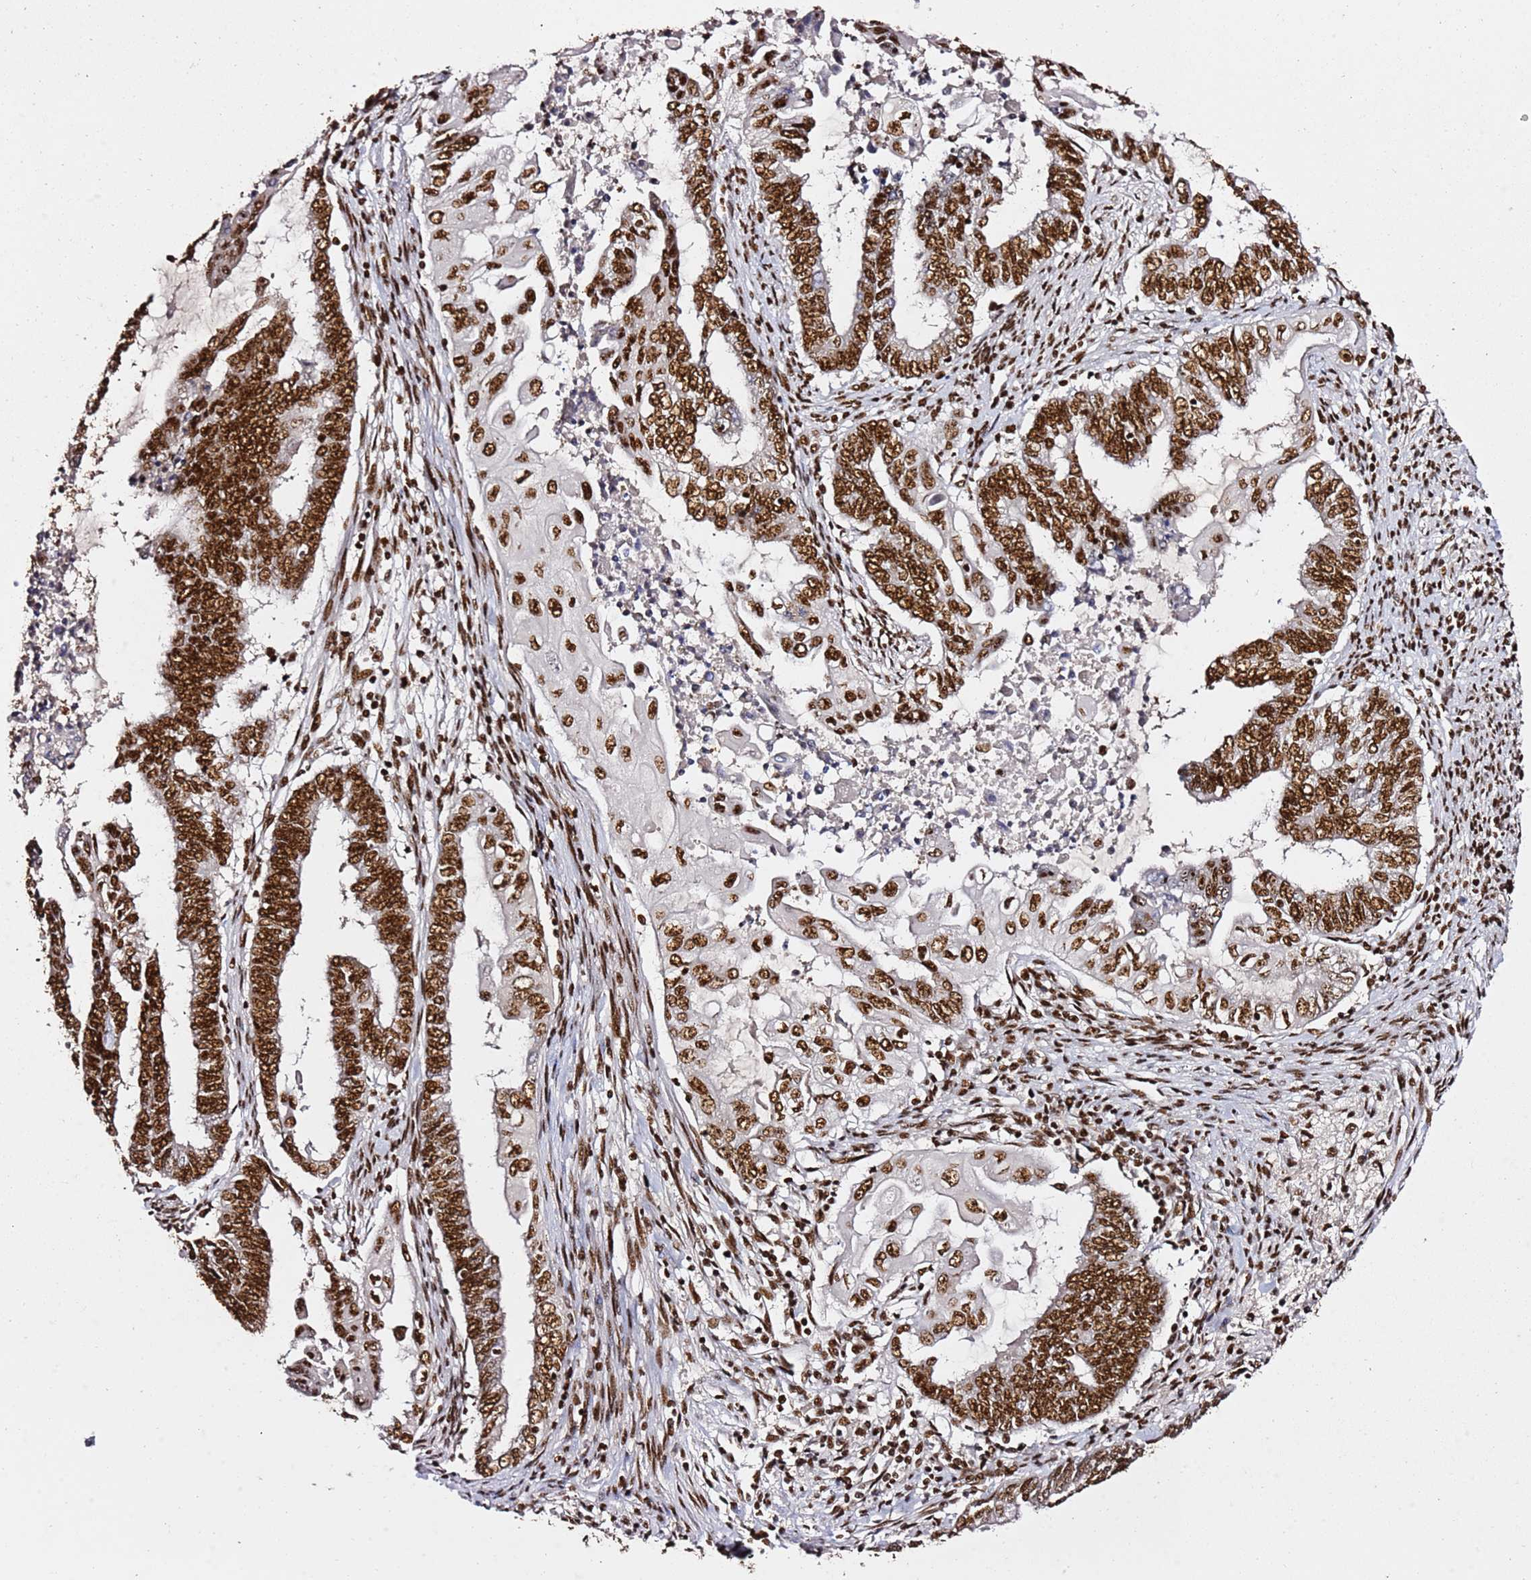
{"staining": {"intensity": "strong", "quantity": ">75%", "location": "nuclear"}, "tissue": "endometrial cancer", "cell_type": "Tumor cells", "image_type": "cancer", "snomed": [{"axis": "morphology", "description": "Adenocarcinoma, NOS"}, {"axis": "topography", "description": "Uterus"}, {"axis": "topography", "description": "Endometrium"}], "caption": "Endometrial adenocarcinoma was stained to show a protein in brown. There is high levels of strong nuclear expression in approximately >75% of tumor cells.", "gene": "C6orf226", "patient": {"sex": "female", "age": 70}}